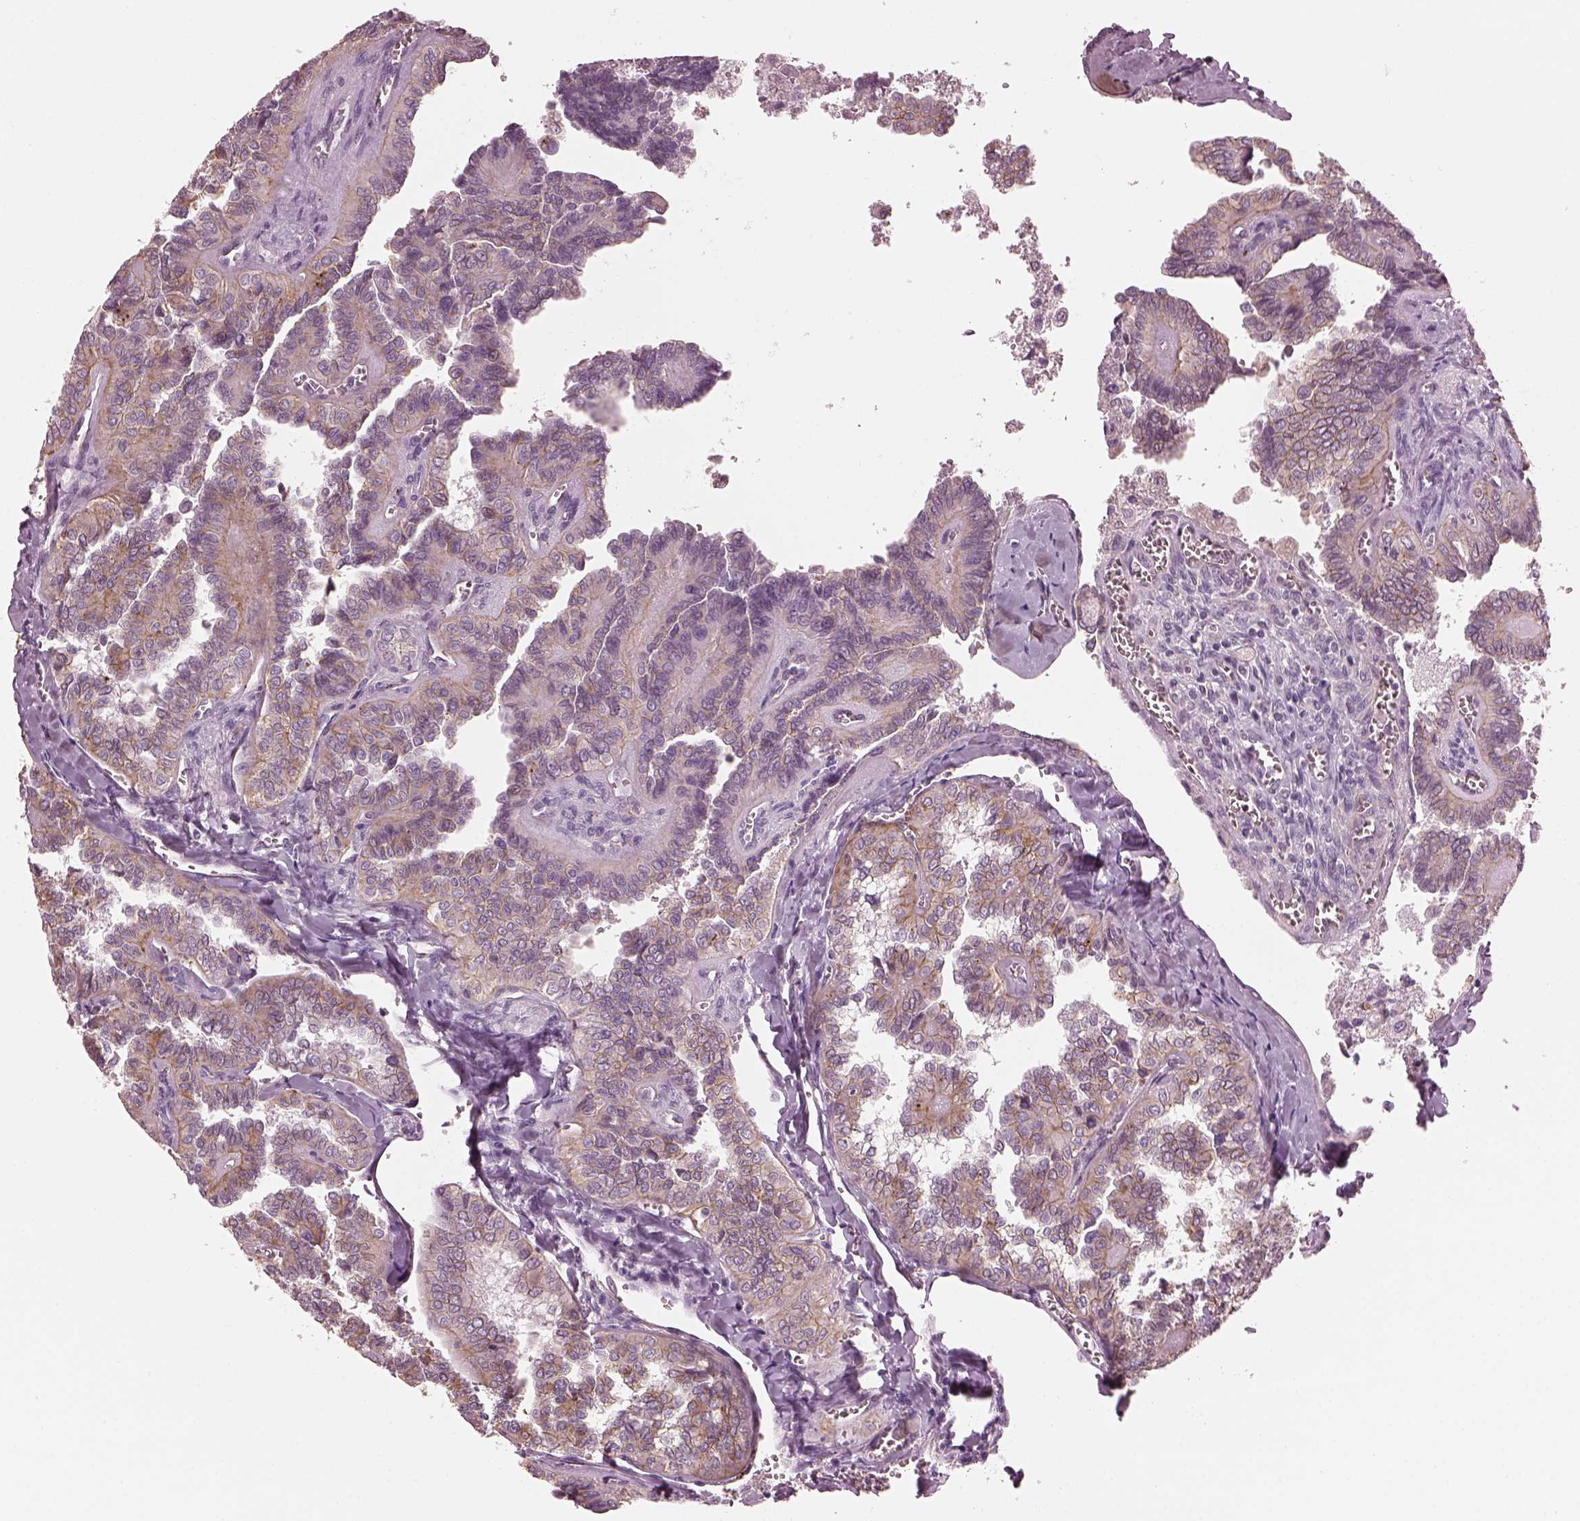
{"staining": {"intensity": "moderate", "quantity": "25%-75%", "location": "cytoplasmic/membranous"}, "tissue": "thyroid cancer", "cell_type": "Tumor cells", "image_type": "cancer", "snomed": [{"axis": "morphology", "description": "Papillary adenocarcinoma, NOS"}, {"axis": "topography", "description": "Thyroid gland"}], "caption": "Immunohistochemical staining of human thyroid cancer (papillary adenocarcinoma) exhibits moderate cytoplasmic/membranous protein positivity in about 25%-75% of tumor cells. (IHC, brightfield microscopy, high magnification).", "gene": "ODAD1", "patient": {"sex": "female", "age": 41}}